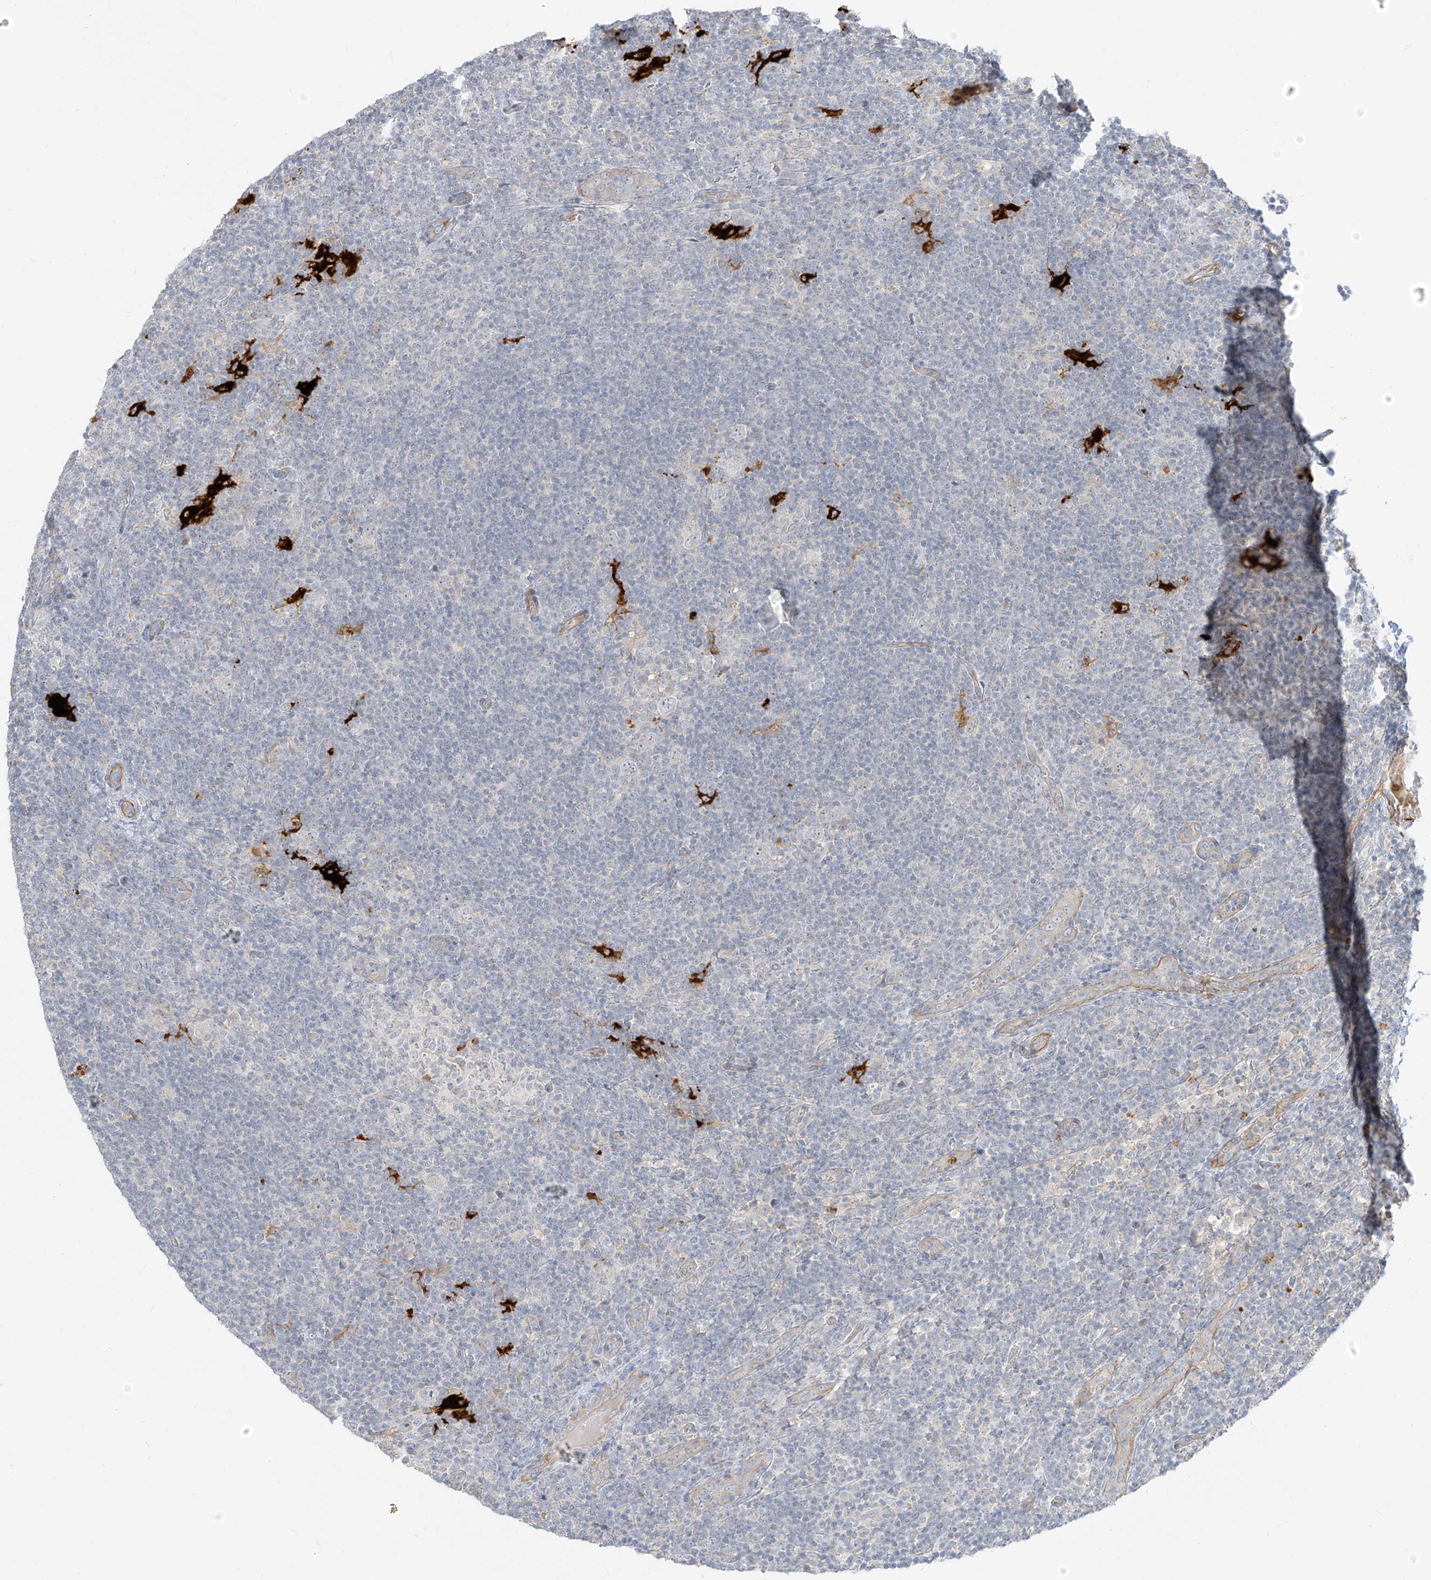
{"staining": {"intensity": "negative", "quantity": "none", "location": "none"}, "tissue": "lymphoma", "cell_type": "Tumor cells", "image_type": "cancer", "snomed": [{"axis": "morphology", "description": "Hodgkin's disease, NOS"}, {"axis": "topography", "description": "Lymph node"}], "caption": "IHC histopathology image of neoplastic tissue: Hodgkin's disease stained with DAB (3,3'-diaminobenzidine) shows no significant protein staining in tumor cells. Nuclei are stained in blue.", "gene": "C2orf42", "patient": {"sex": "female", "age": 57}}